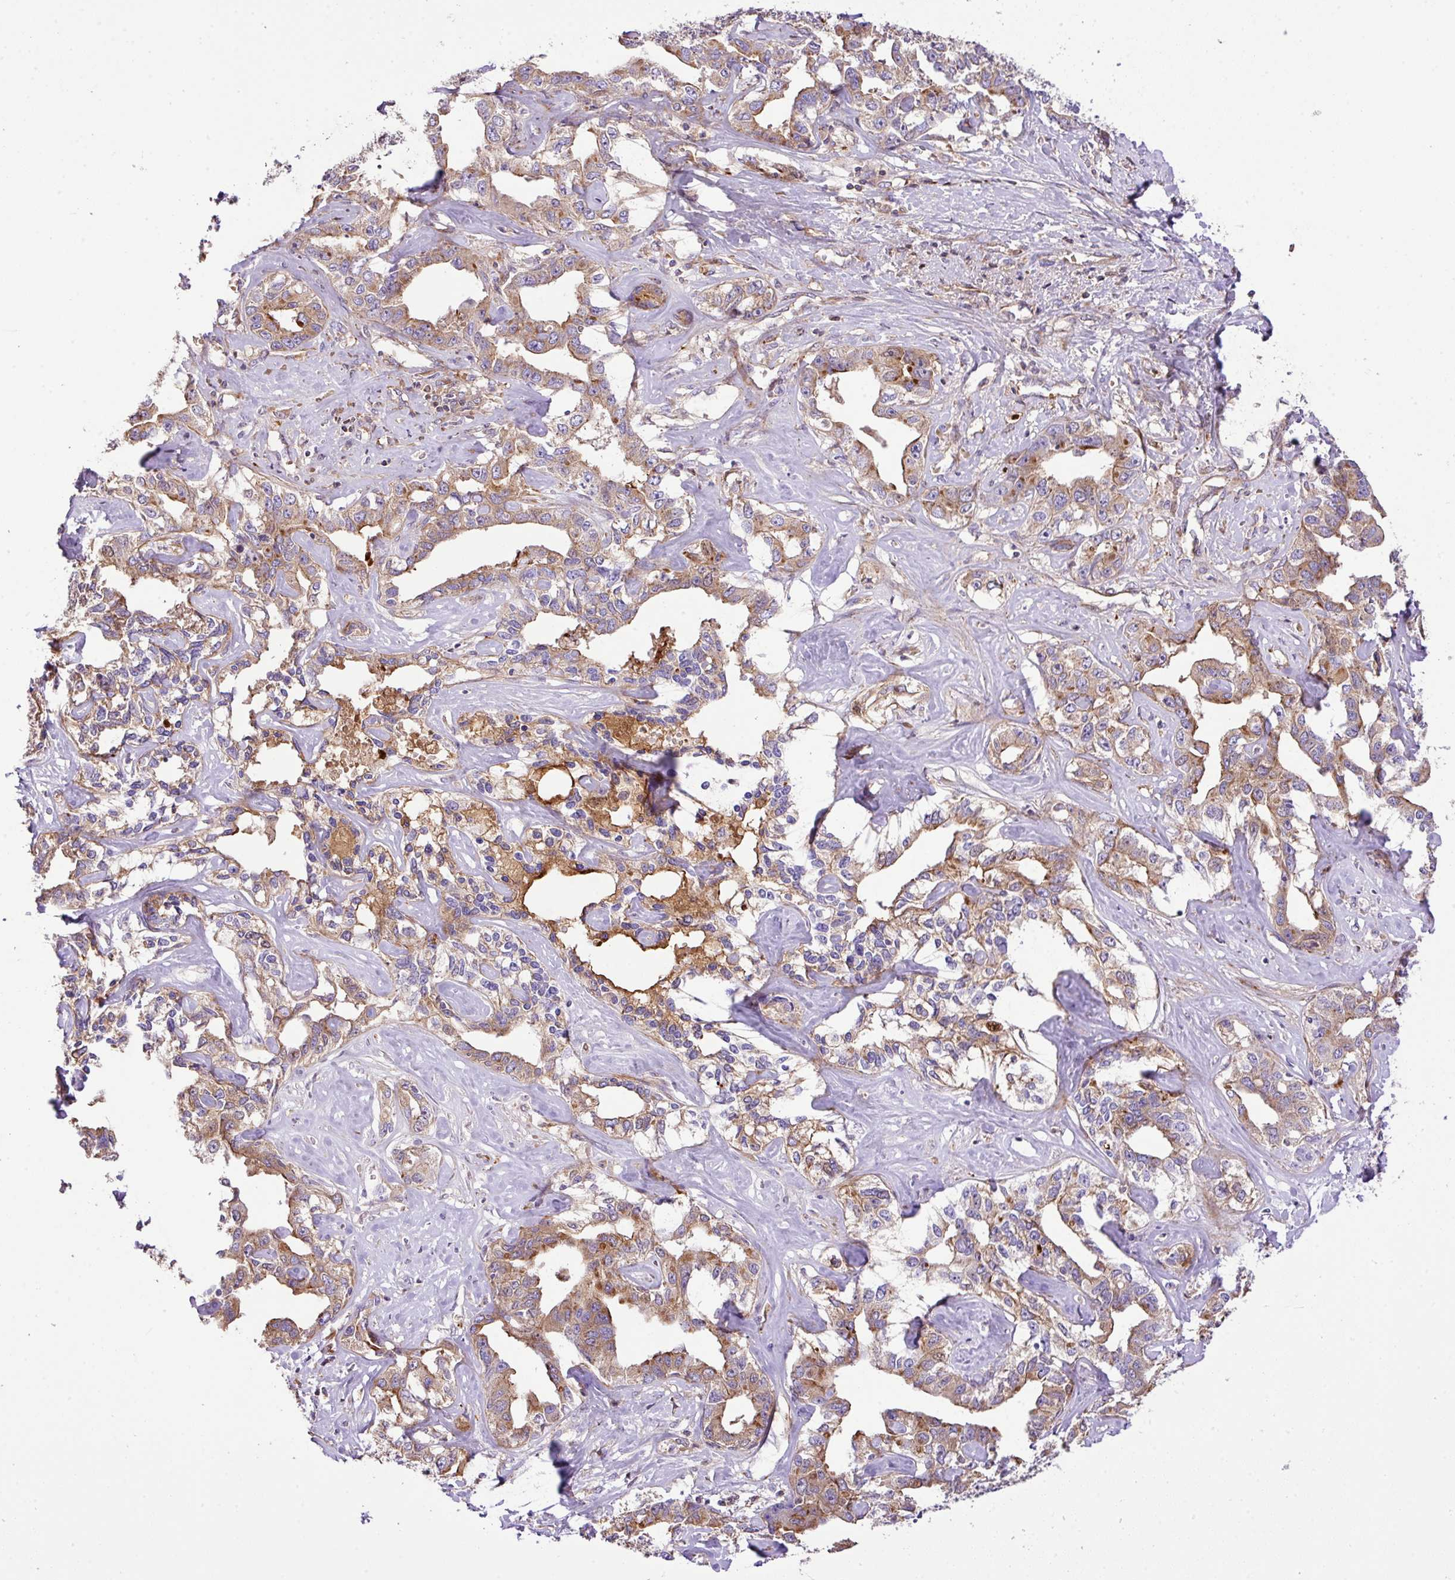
{"staining": {"intensity": "moderate", "quantity": ">75%", "location": "cytoplasmic/membranous"}, "tissue": "liver cancer", "cell_type": "Tumor cells", "image_type": "cancer", "snomed": [{"axis": "morphology", "description": "Cholangiocarcinoma"}, {"axis": "topography", "description": "Liver"}], "caption": "Tumor cells reveal medium levels of moderate cytoplasmic/membranous expression in approximately >75% of cells in human liver cholangiocarcinoma. (DAB IHC, brown staining for protein, blue staining for nuclei).", "gene": "CTXN2", "patient": {"sex": "male", "age": 59}}